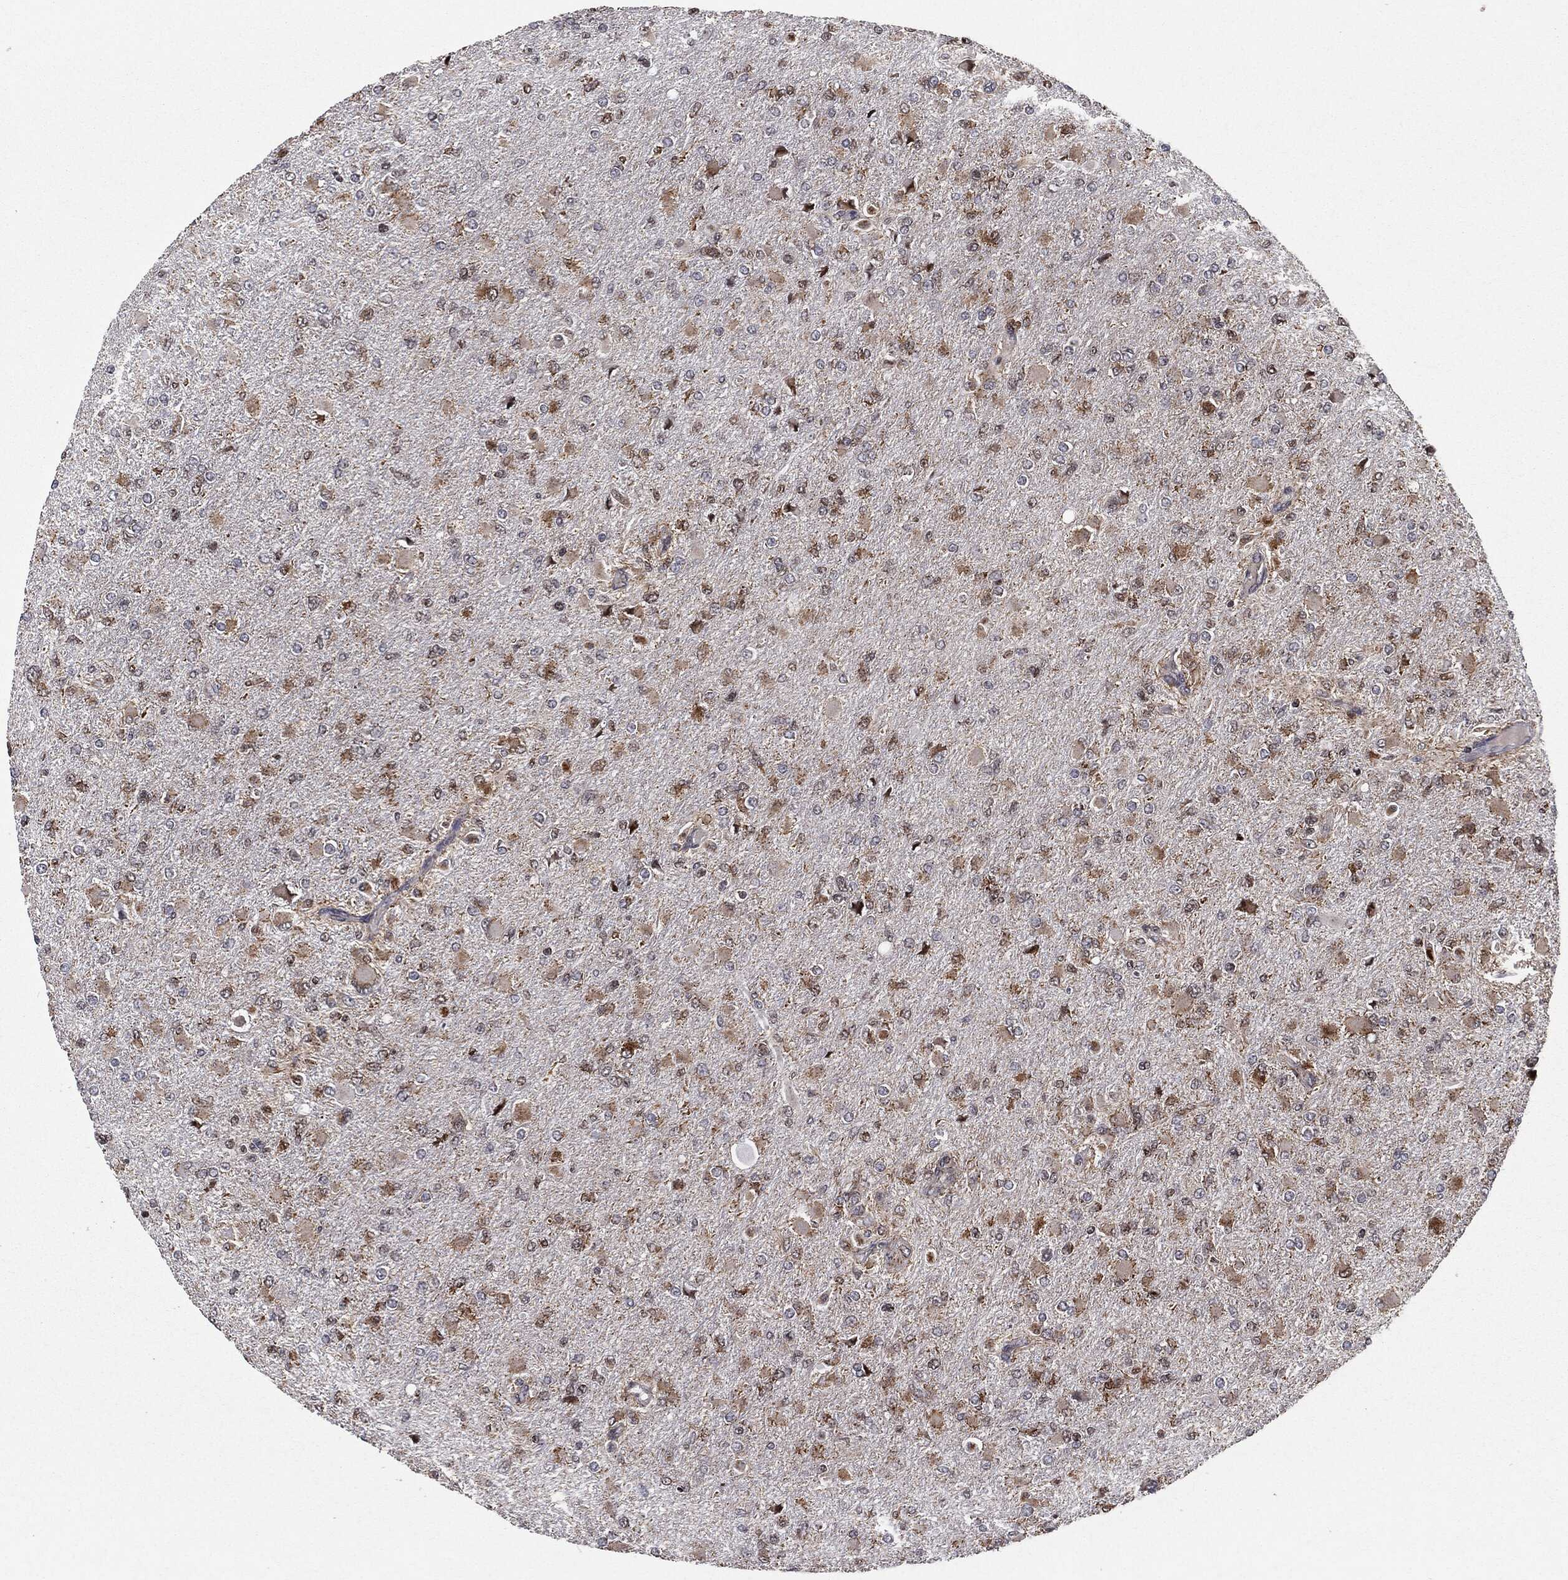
{"staining": {"intensity": "weak", "quantity": ">75%", "location": "cytoplasmic/membranous"}, "tissue": "glioma", "cell_type": "Tumor cells", "image_type": "cancer", "snomed": [{"axis": "morphology", "description": "Glioma, malignant, High grade"}, {"axis": "topography", "description": "Cerebral cortex"}], "caption": "Immunohistochemistry (IHC) image of neoplastic tissue: human glioma stained using immunohistochemistry (IHC) reveals low levels of weak protein expression localized specifically in the cytoplasmic/membranous of tumor cells, appearing as a cytoplasmic/membranous brown color.", "gene": "CHCHD2", "patient": {"sex": "female", "age": 36}}